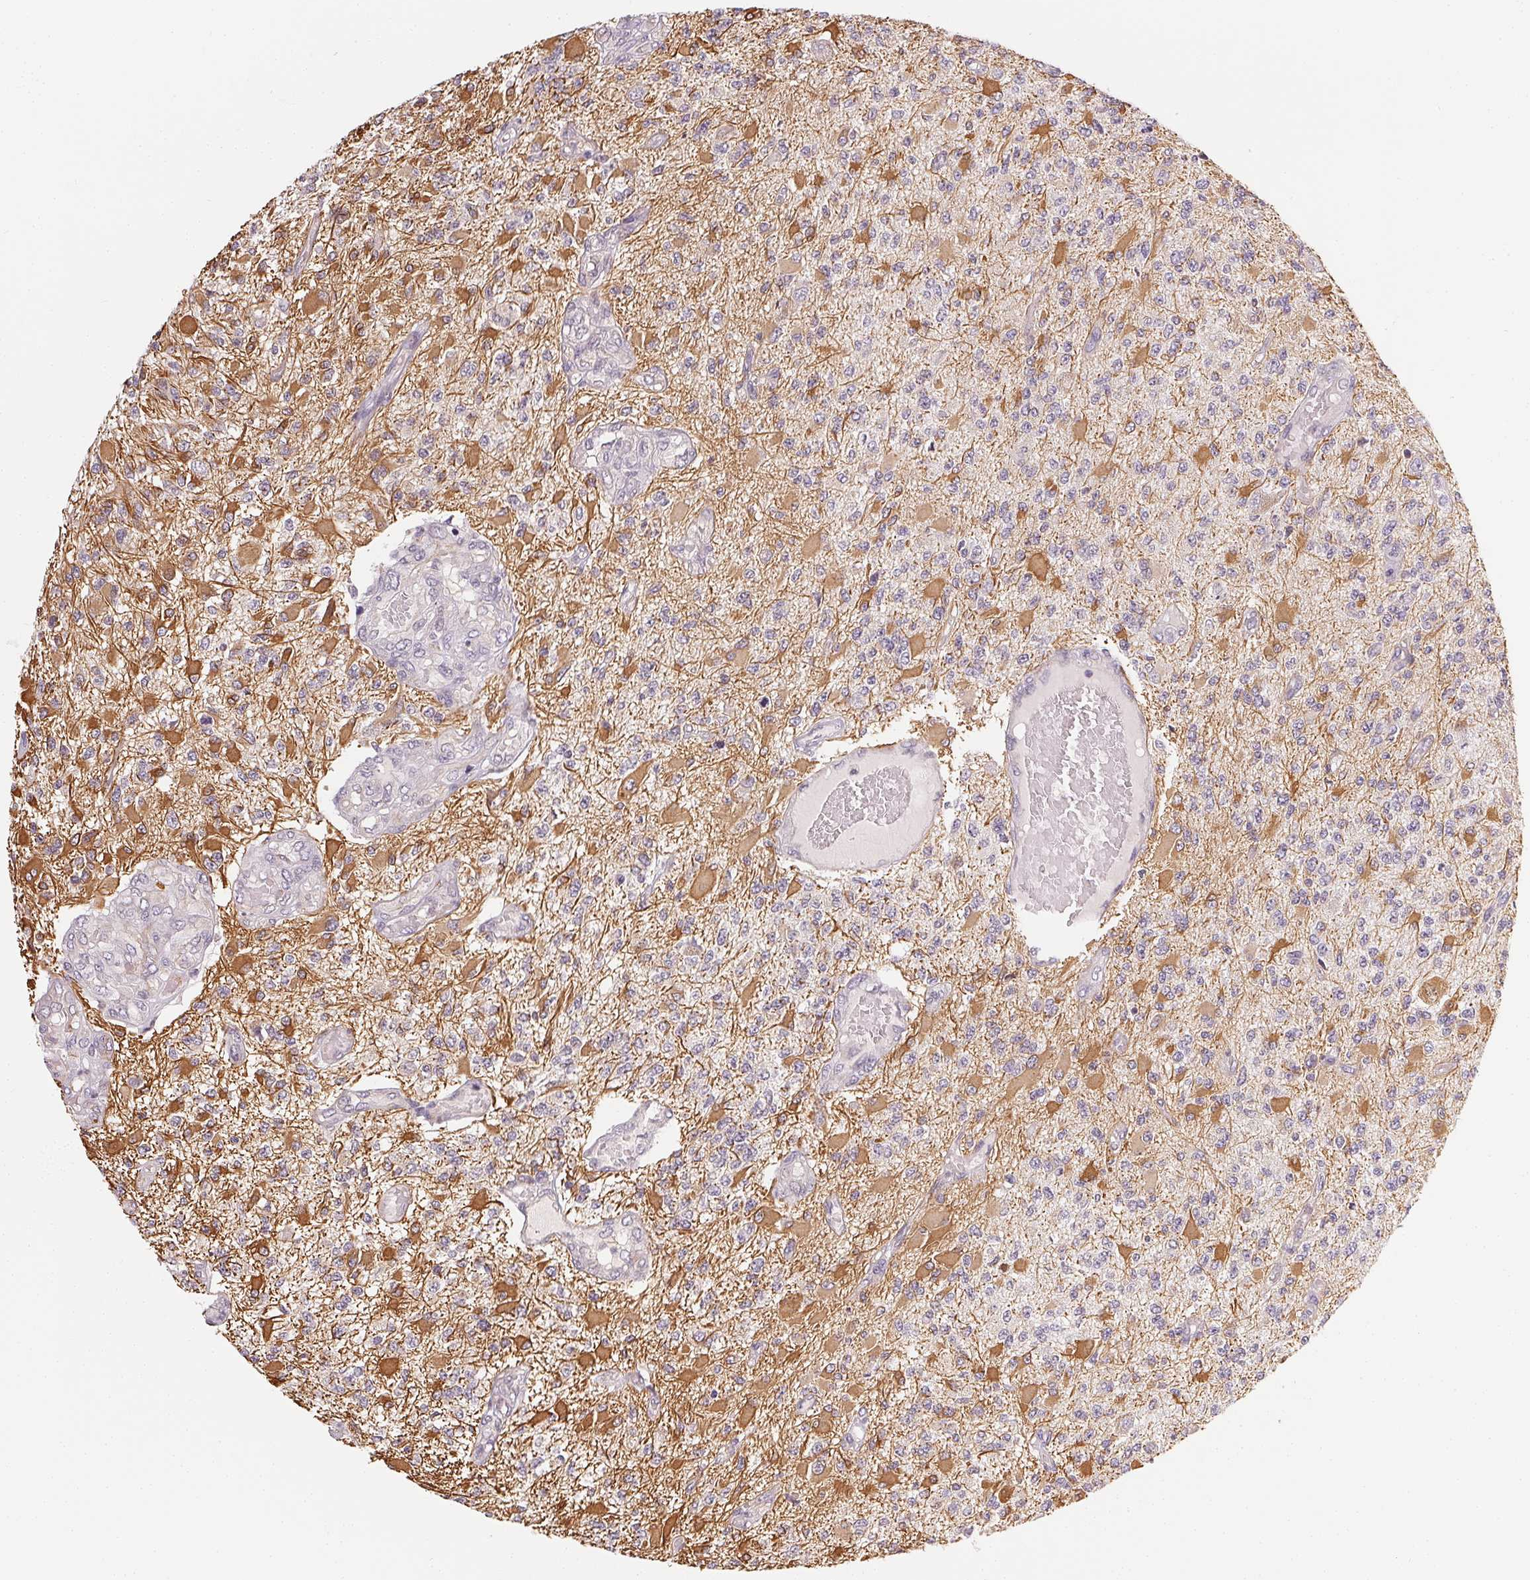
{"staining": {"intensity": "negative", "quantity": "none", "location": "none"}, "tissue": "glioma", "cell_type": "Tumor cells", "image_type": "cancer", "snomed": [{"axis": "morphology", "description": "Glioma, malignant, High grade"}, {"axis": "topography", "description": "Brain"}], "caption": "Immunohistochemistry (IHC) image of malignant high-grade glioma stained for a protein (brown), which reveals no staining in tumor cells.", "gene": "NCOA4", "patient": {"sex": "female", "age": 63}}